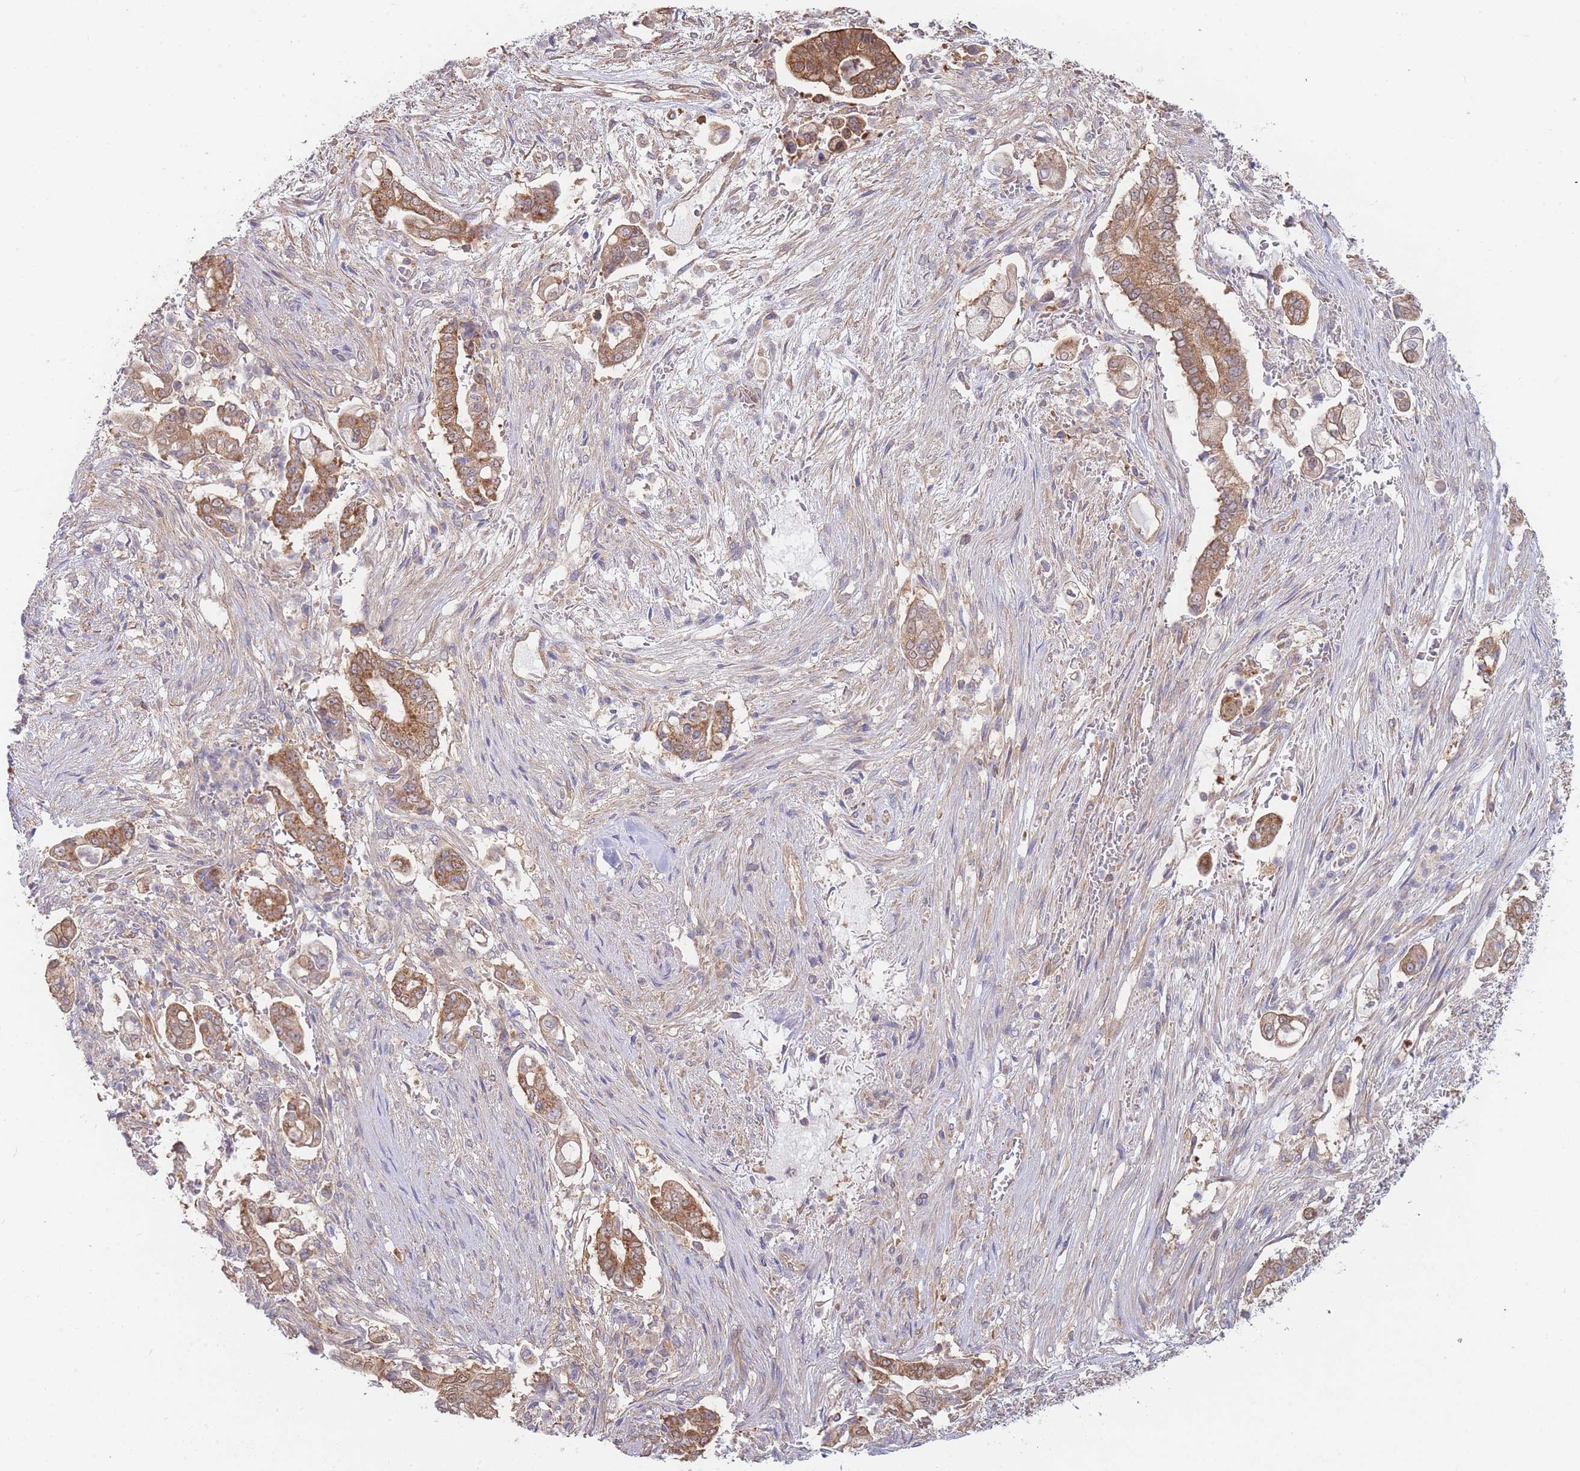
{"staining": {"intensity": "moderate", "quantity": ">75%", "location": "cytoplasmic/membranous"}, "tissue": "pancreatic cancer", "cell_type": "Tumor cells", "image_type": "cancer", "snomed": [{"axis": "morphology", "description": "Adenocarcinoma, NOS"}, {"axis": "topography", "description": "Pancreas"}], "caption": "The histopathology image exhibits staining of pancreatic cancer (adenocarcinoma), revealing moderate cytoplasmic/membranous protein expression (brown color) within tumor cells.", "gene": "MRPS18B", "patient": {"sex": "female", "age": 69}}